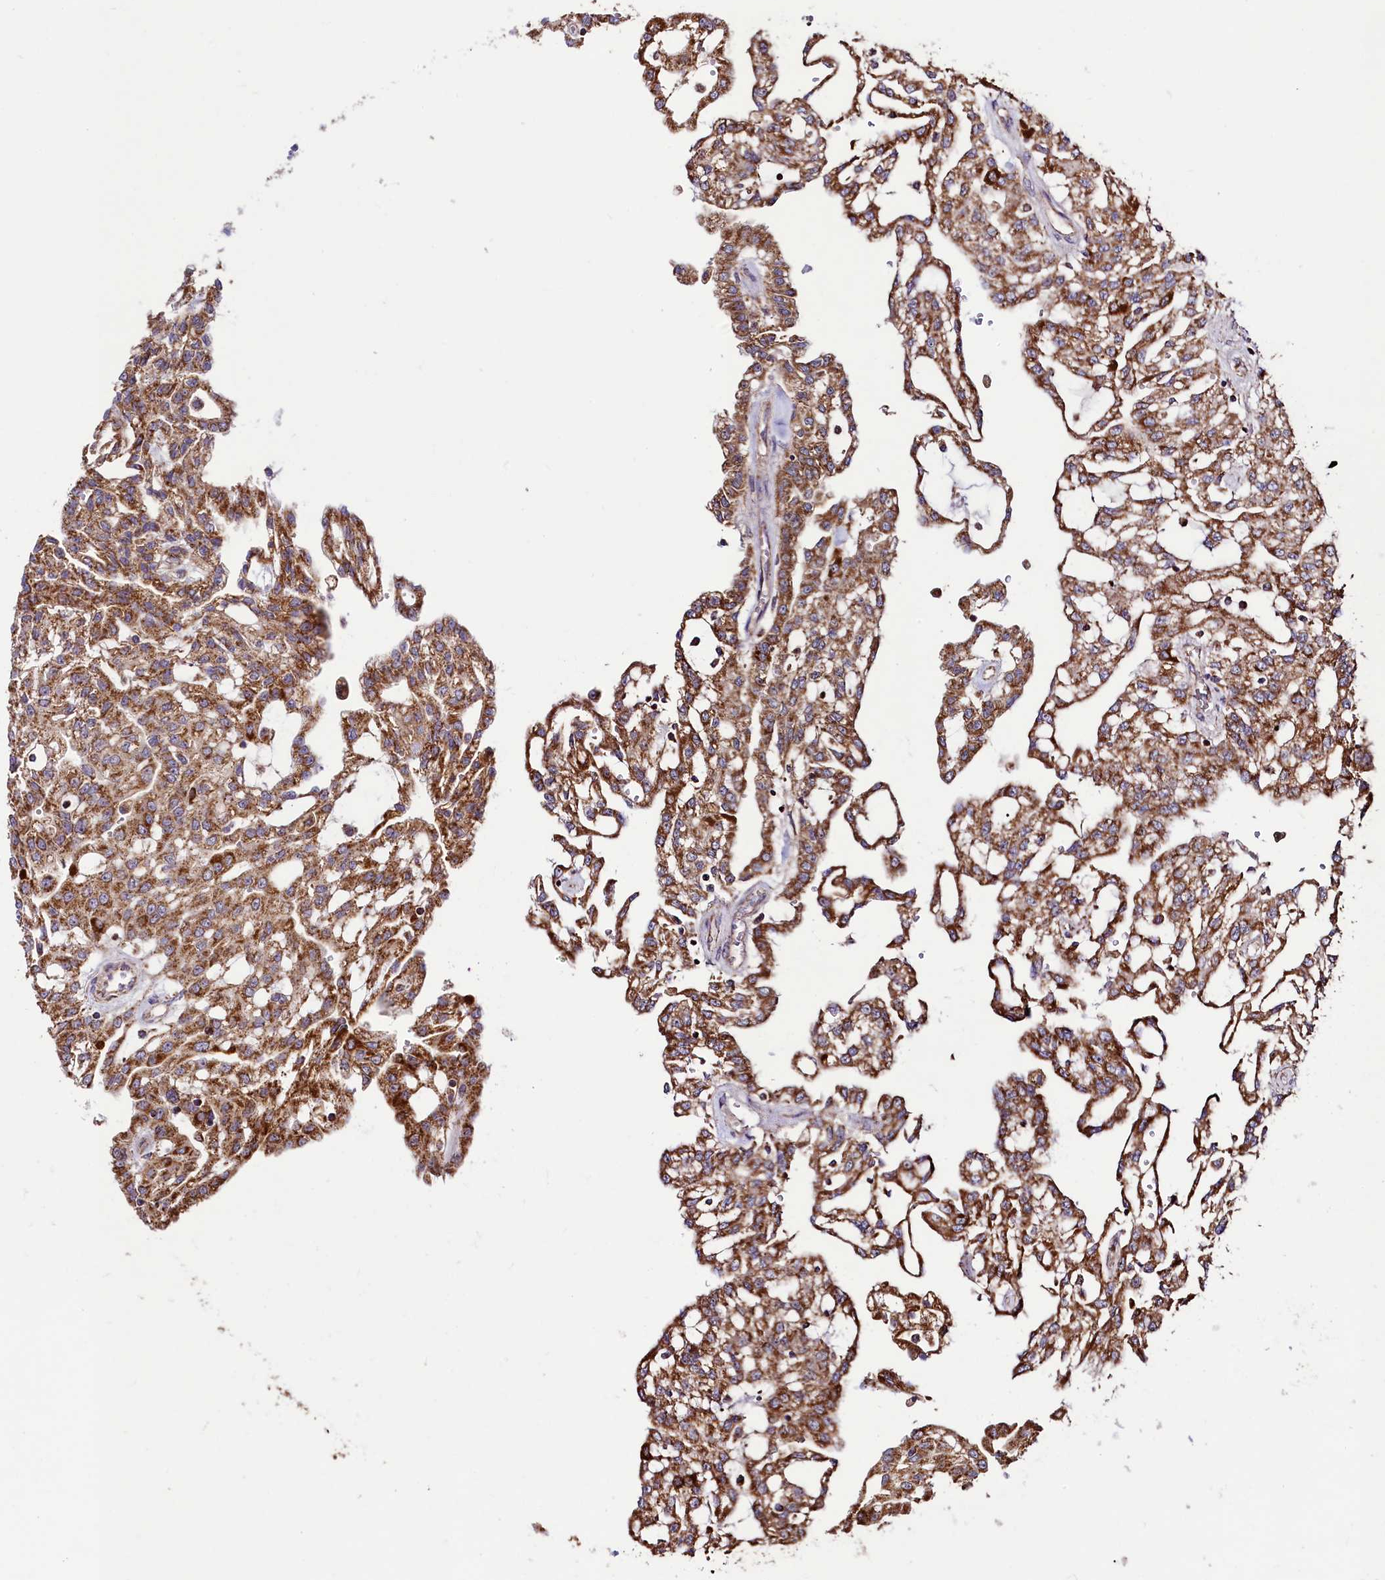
{"staining": {"intensity": "moderate", "quantity": ">75%", "location": "cytoplasmic/membranous"}, "tissue": "renal cancer", "cell_type": "Tumor cells", "image_type": "cancer", "snomed": [{"axis": "morphology", "description": "Adenocarcinoma, NOS"}, {"axis": "topography", "description": "Kidney"}], "caption": "A brown stain labels moderate cytoplasmic/membranous staining of a protein in human renal cancer tumor cells. Nuclei are stained in blue.", "gene": "STARD5", "patient": {"sex": "male", "age": 63}}